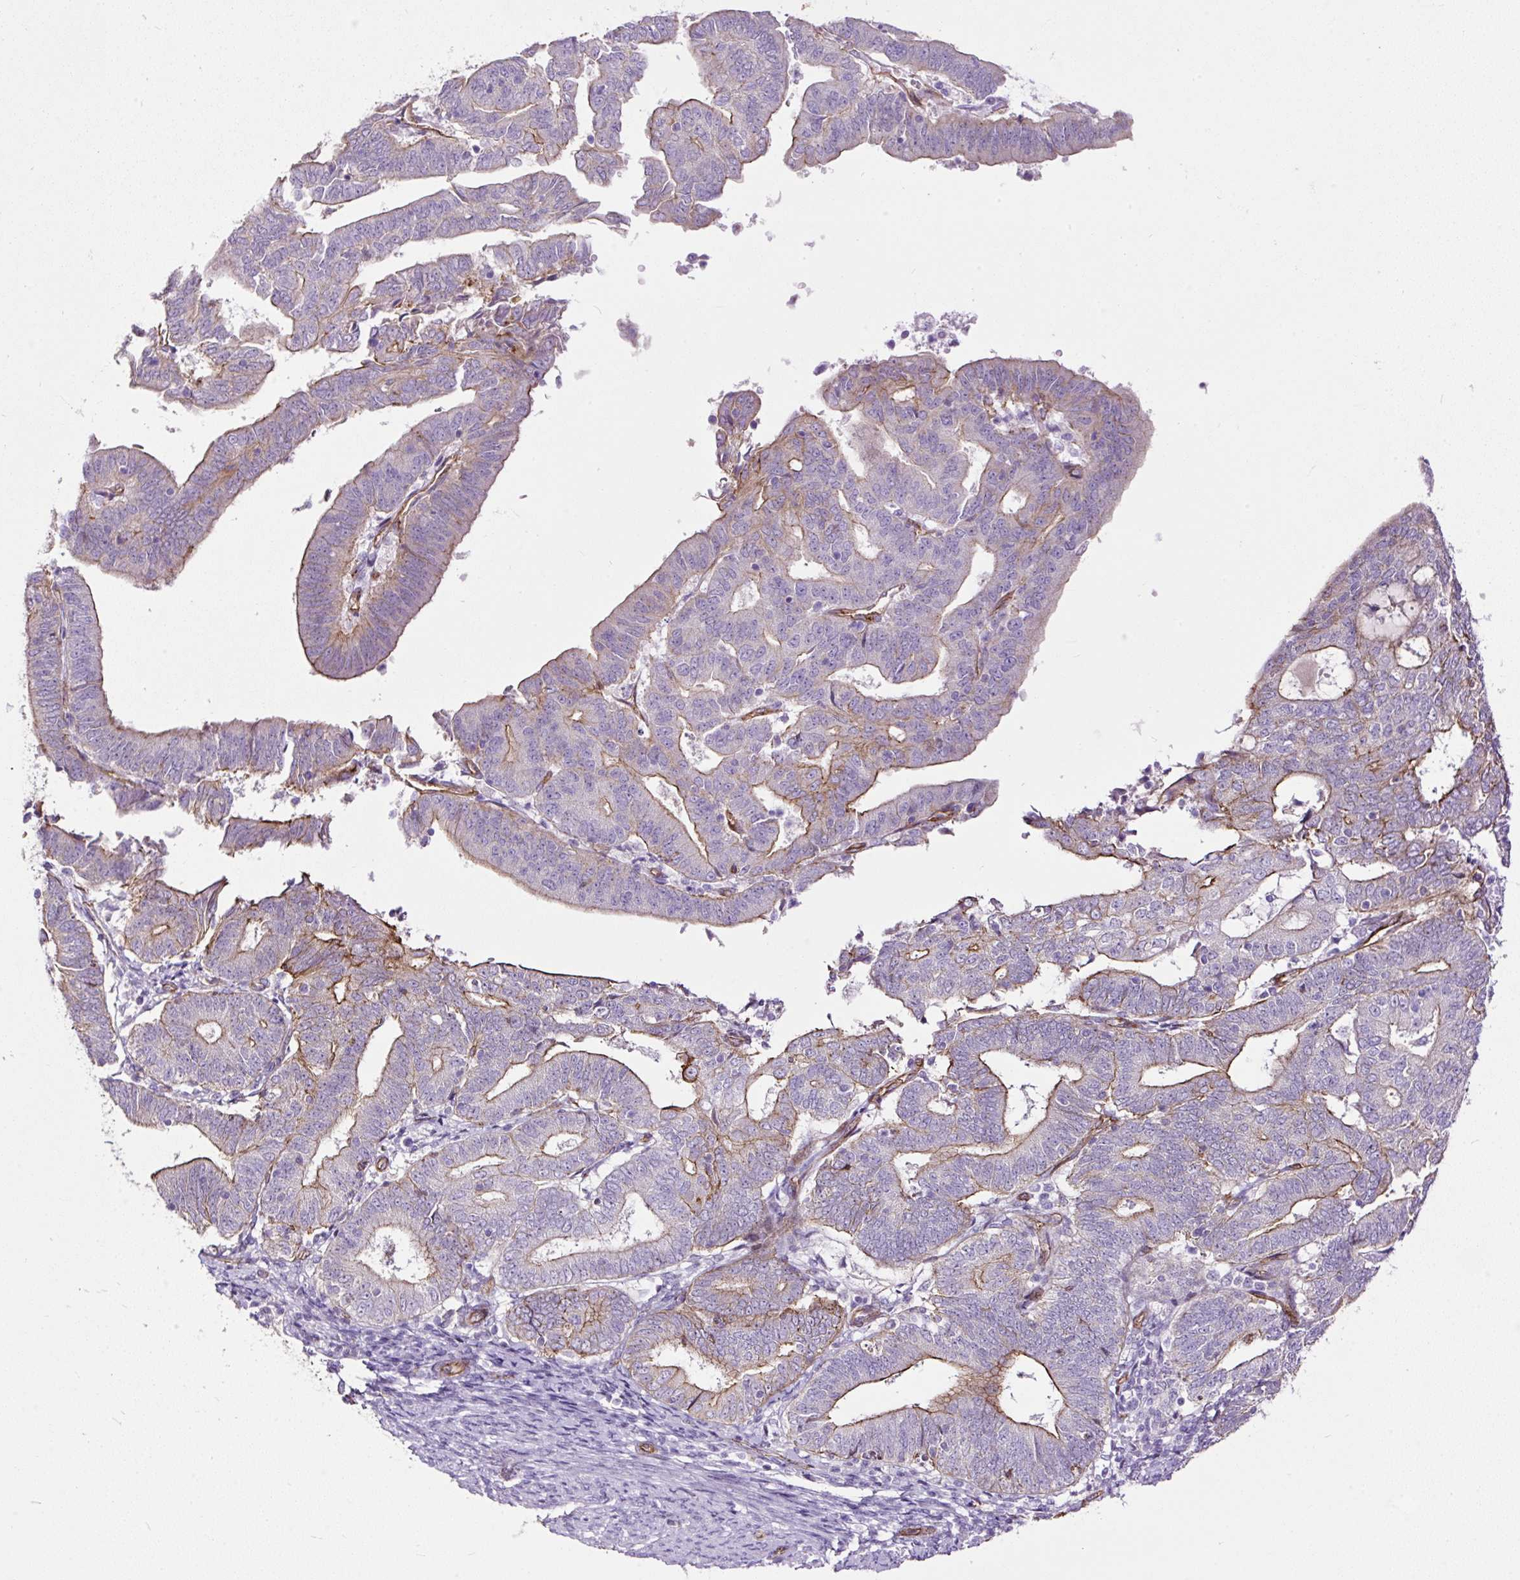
{"staining": {"intensity": "moderate", "quantity": "<25%", "location": "cytoplasmic/membranous"}, "tissue": "endometrial cancer", "cell_type": "Tumor cells", "image_type": "cancer", "snomed": [{"axis": "morphology", "description": "Adenocarcinoma, NOS"}, {"axis": "topography", "description": "Endometrium"}], "caption": "Protein expression analysis of human endometrial cancer (adenocarcinoma) reveals moderate cytoplasmic/membranous staining in about <25% of tumor cells.", "gene": "MAGEB16", "patient": {"sex": "female", "age": 70}}